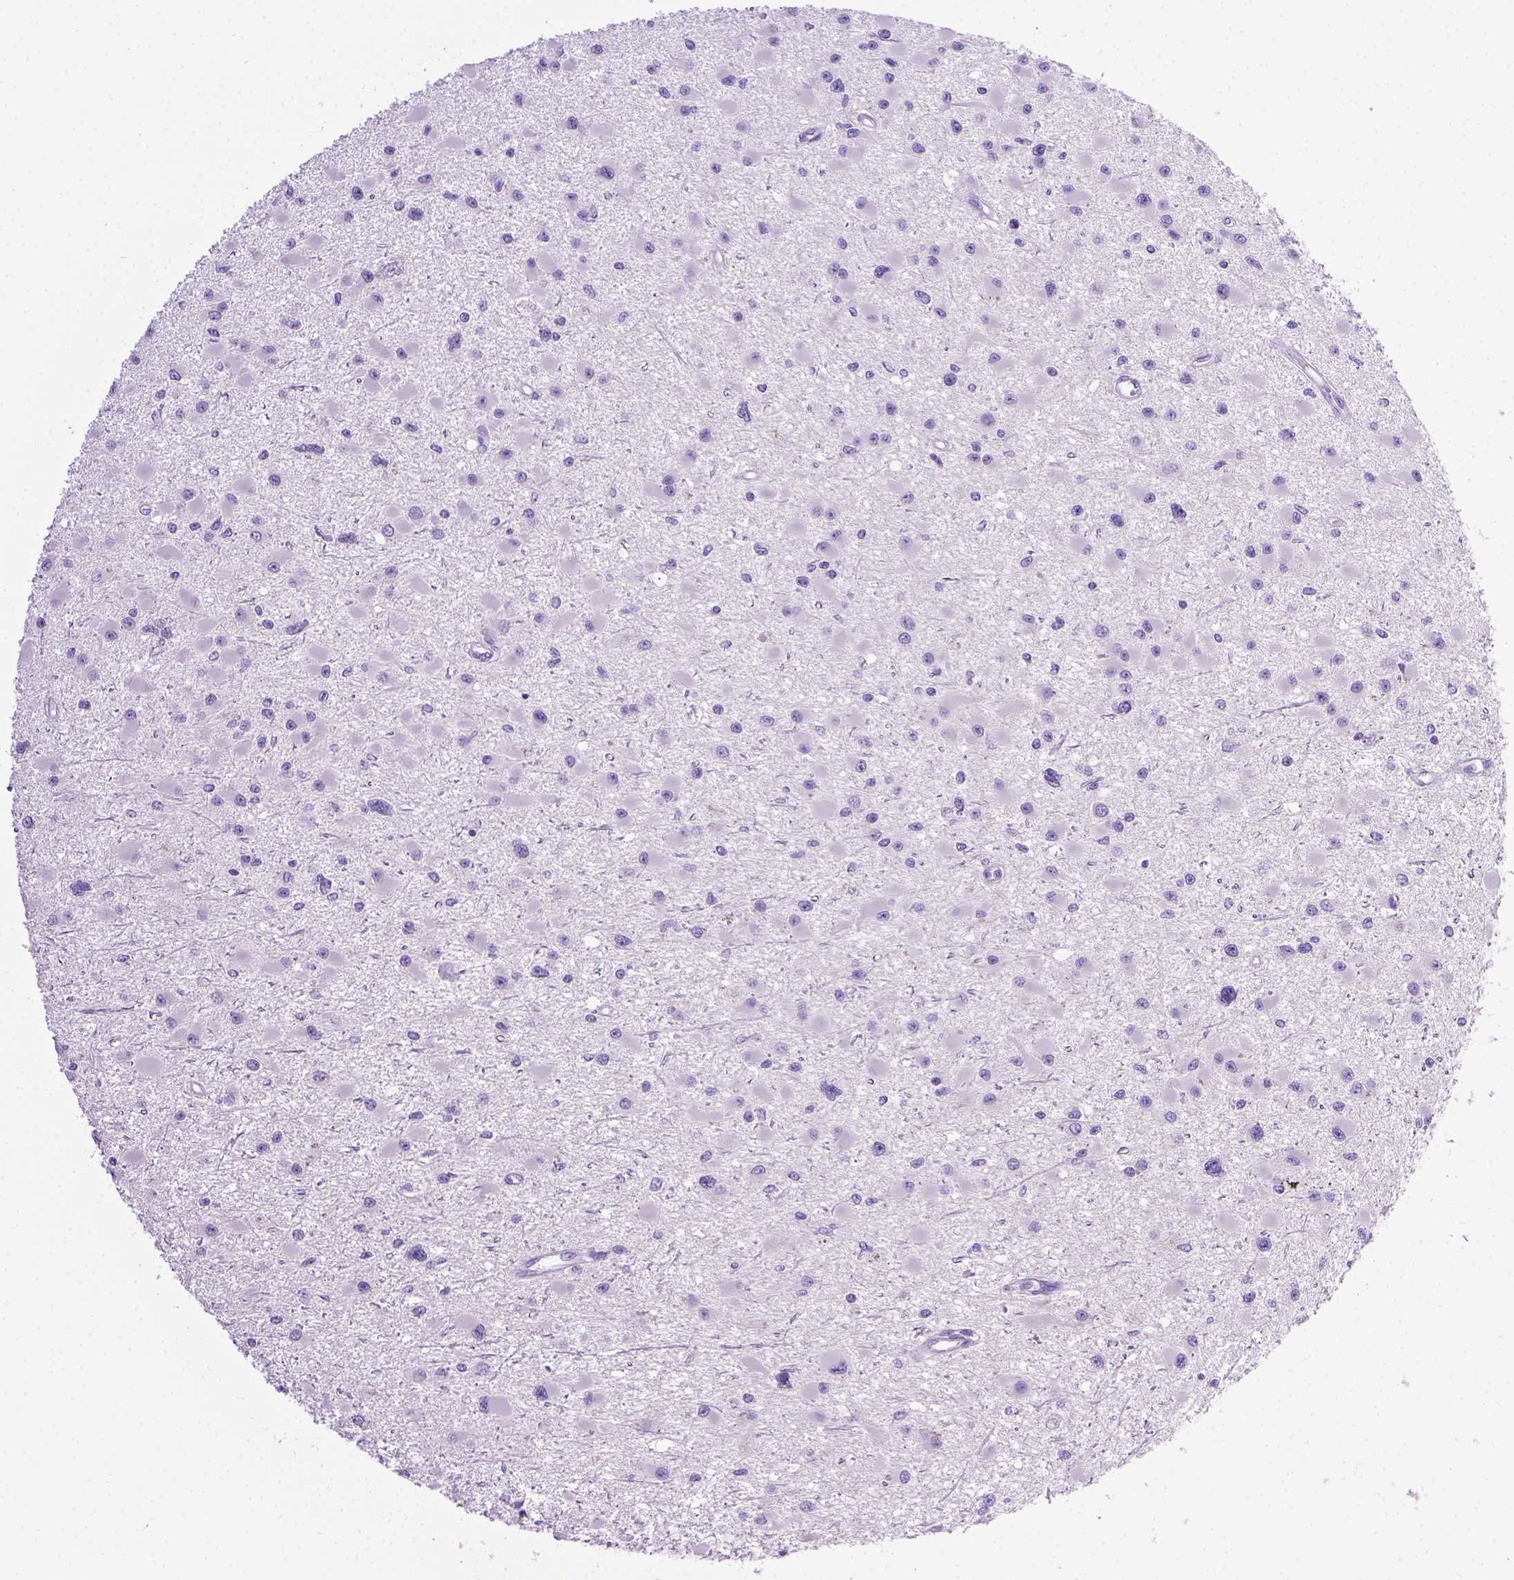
{"staining": {"intensity": "negative", "quantity": "none", "location": "none"}, "tissue": "glioma", "cell_type": "Tumor cells", "image_type": "cancer", "snomed": [{"axis": "morphology", "description": "Glioma, malignant, High grade"}, {"axis": "topography", "description": "Brain"}], "caption": "There is no significant positivity in tumor cells of malignant high-grade glioma. (DAB IHC, high magnification).", "gene": "LELP1", "patient": {"sex": "male", "age": 54}}